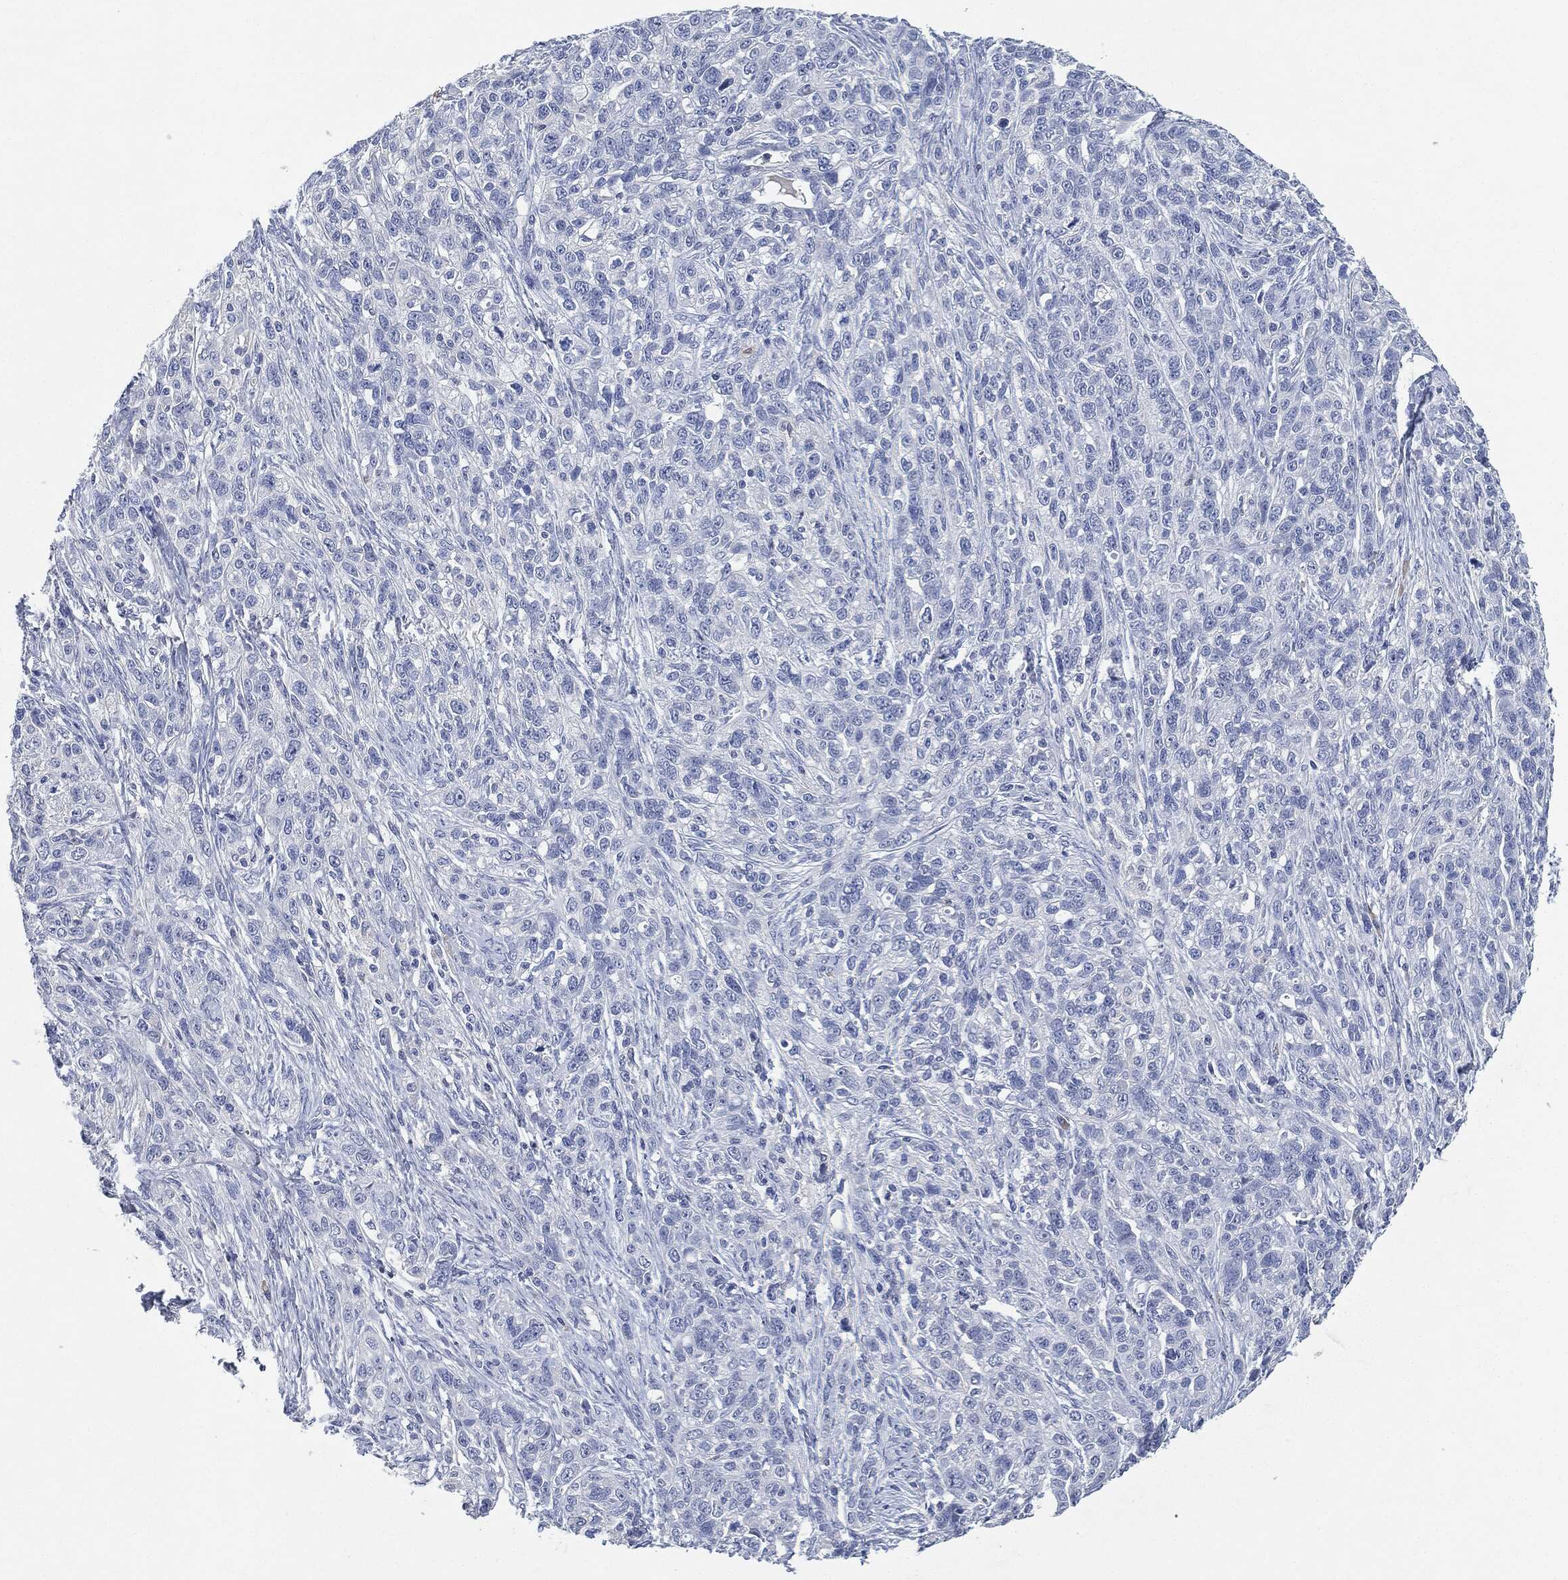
{"staining": {"intensity": "negative", "quantity": "none", "location": "none"}, "tissue": "ovarian cancer", "cell_type": "Tumor cells", "image_type": "cancer", "snomed": [{"axis": "morphology", "description": "Cystadenocarcinoma, serous, NOS"}, {"axis": "topography", "description": "Ovary"}], "caption": "This is an immunohistochemistry photomicrograph of human ovarian cancer (serous cystadenocarcinoma). There is no staining in tumor cells.", "gene": "NTRK1", "patient": {"sex": "female", "age": 71}}